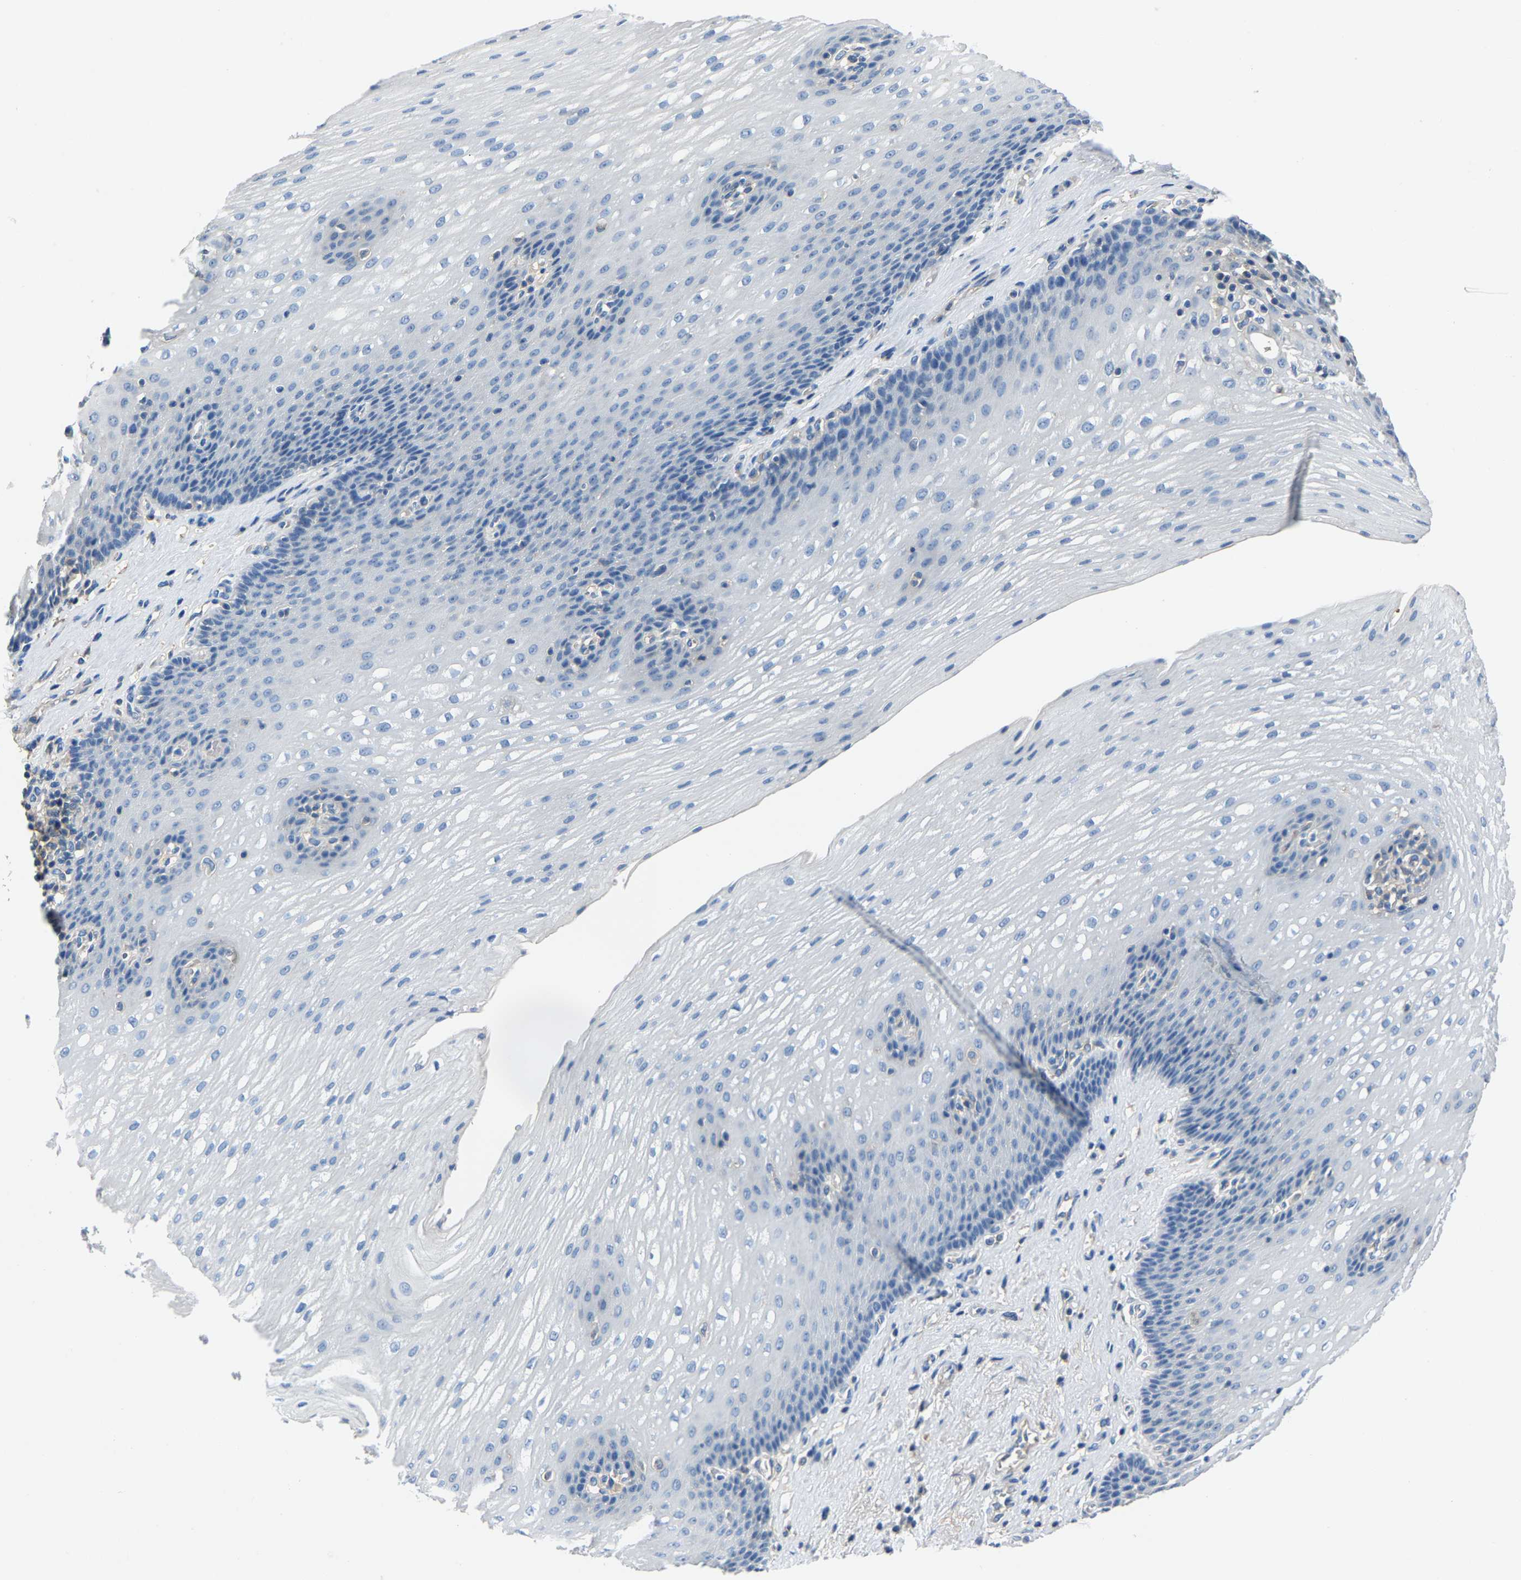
{"staining": {"intensity": "negative", "quantity": "none", "location": "none"}, "tissue": "esophagus", "cell_type": "Squamous epithelial cells", "image_type": "normal", "snomed": [{"axis": "morphology", "description": "Normal tissue, NOS"}, {"axis": "topography", "description": "Esophagus"}], "caption": "Image shows no significant protein expression in squamous epithelial cells of normal esophagus. Nuclei are stained in blue.", "gene": "DNAAF5", "patient": {"sex": "male", "age": 48}}